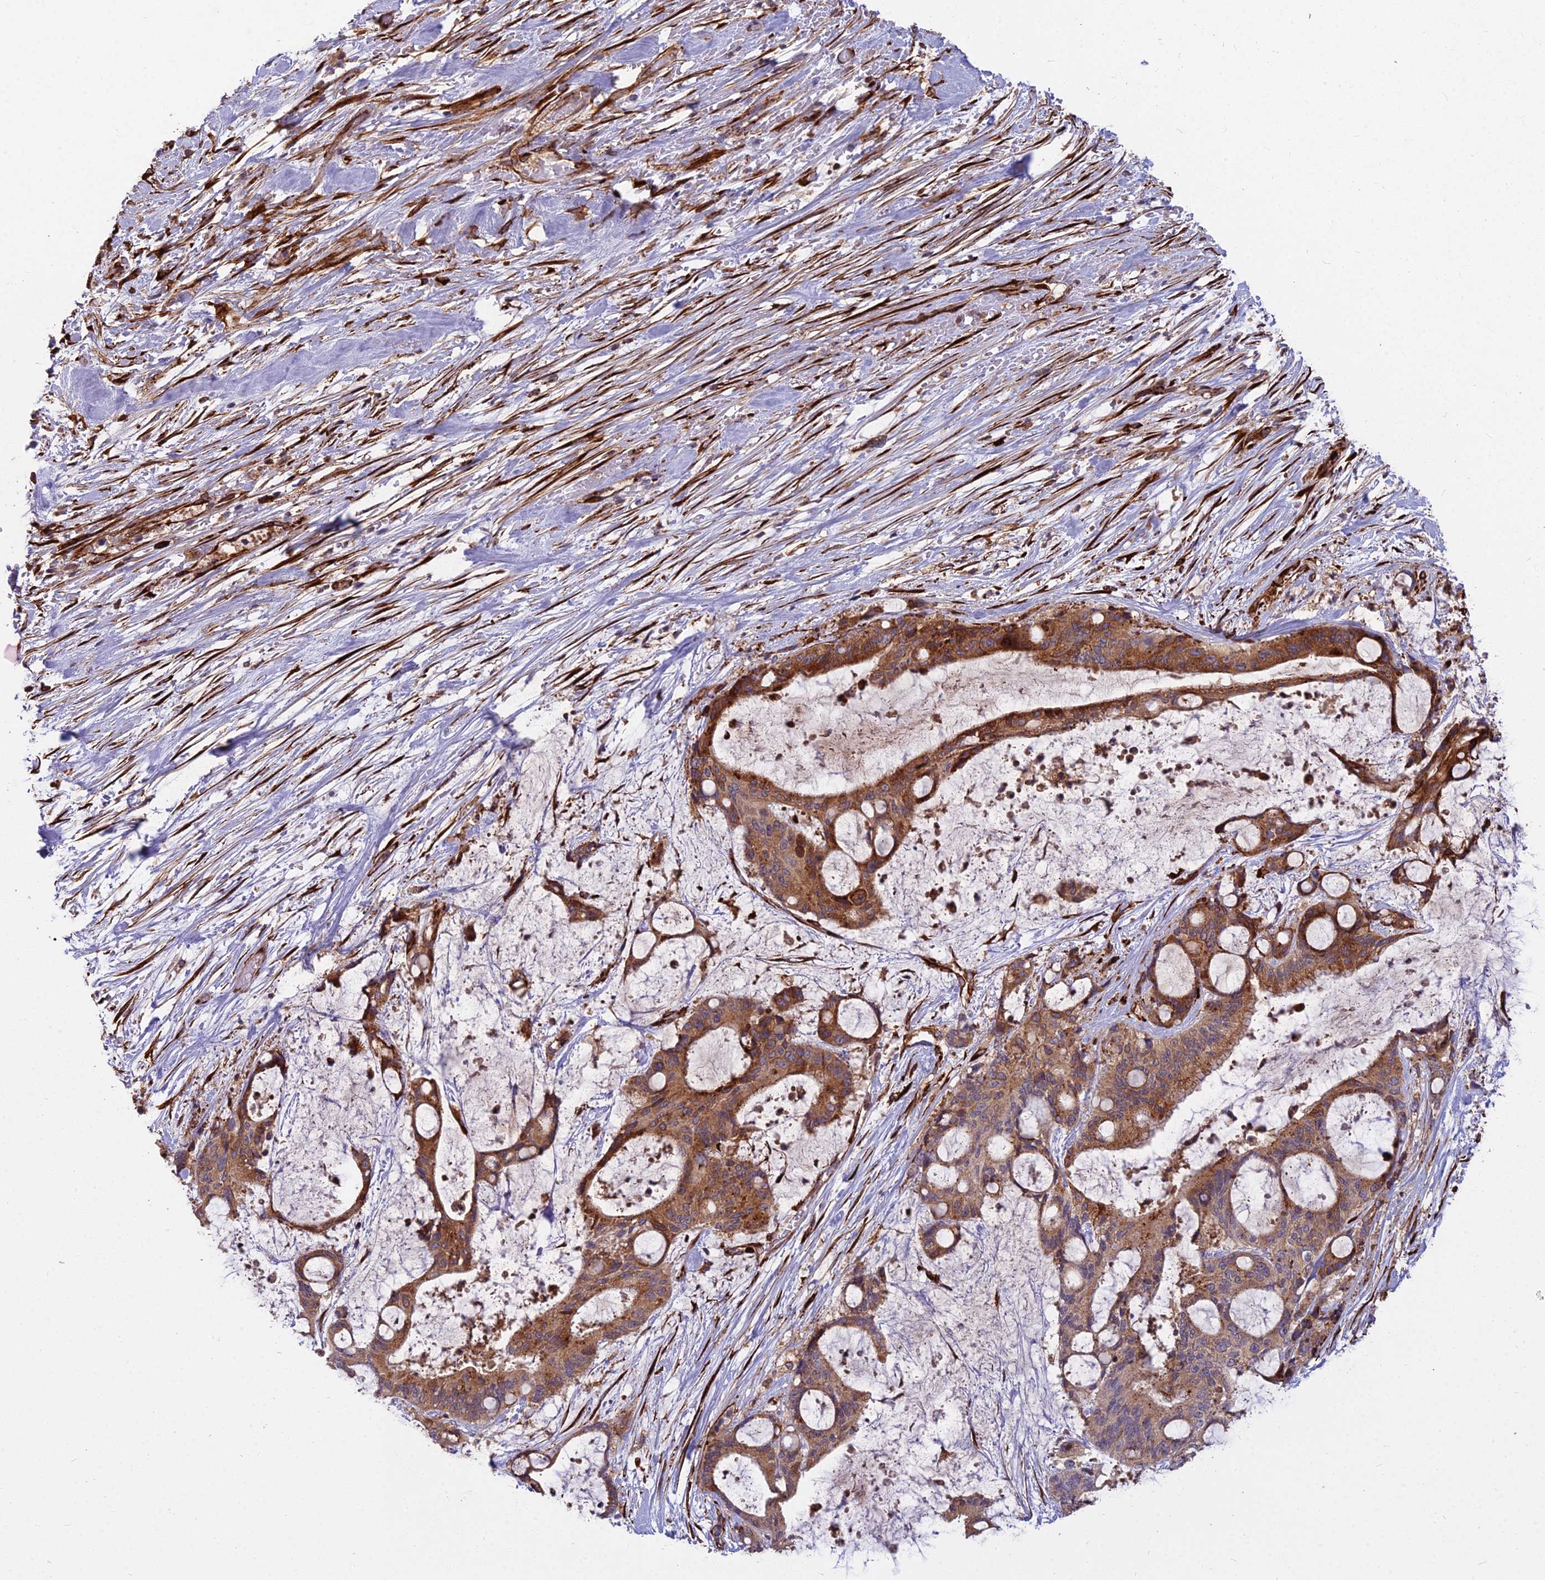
{"staining": {"intensity": "moderate", "quantity": ">75%", "location": "cytoplasmic/membranous"}, "tissue": "liver cancer", "cell_type": "Tumor cells", "image_type": "cancer", "snomed": [{"axis": "morphology", "description": "Normal tissue, NOS"}, {"axis": "morphology", "description": "Cholangiocarcinoma"}, {"axis": "topography", "description": "Liver"}, {"axis": "topography", "description": "Peripheral nerve tissue"}], "caption": "Protein staining by immunohistochemistry (IHC) shows moderate cytoplasmic/membranous positivity in approximately >75% of tumor cells in liver cancer (cholangiocarcinoma).", "gene": "NDUFAF7", "patient": {"sex": "female", "age": 73}}